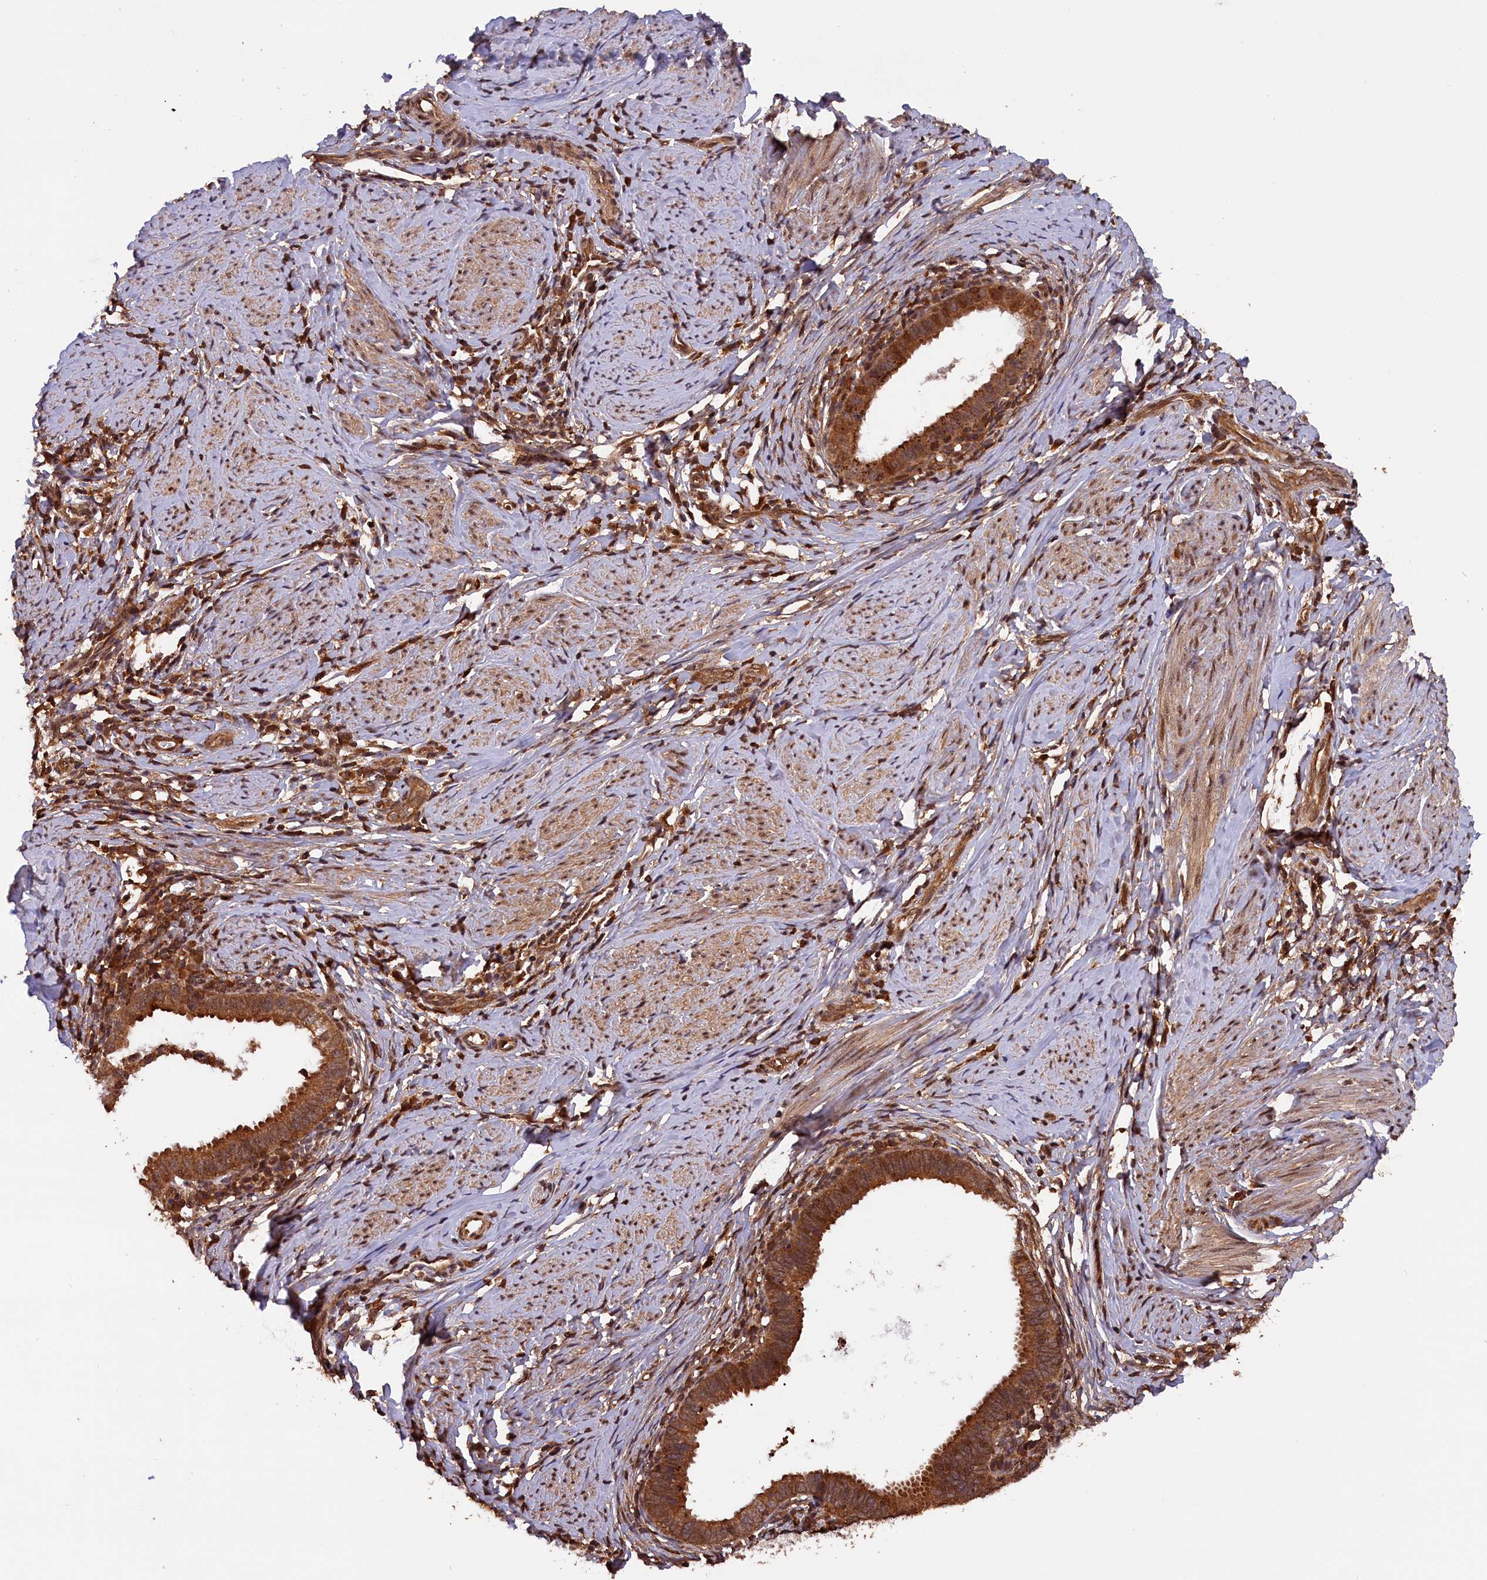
{"staining": {"intensity": "strong", "quantity": ">75%", "location": "cytoplasmic/membranous"}, "tissue": "cervical cancer", "cell_type": "Tumor cells", "image_type": "cancer", "snomed": [{"axis": "morphology", "description": "Adenocarcinoma, NOS"}, {"axis": "topography", "description": "Cervix"}], "caption": "Human cervical cancer (adenocarcinoma) stained with a protein marker exhibits strong staining in tumor cells.", "gene": "IST1", "patient": {"sex": "female", "age": 36}}